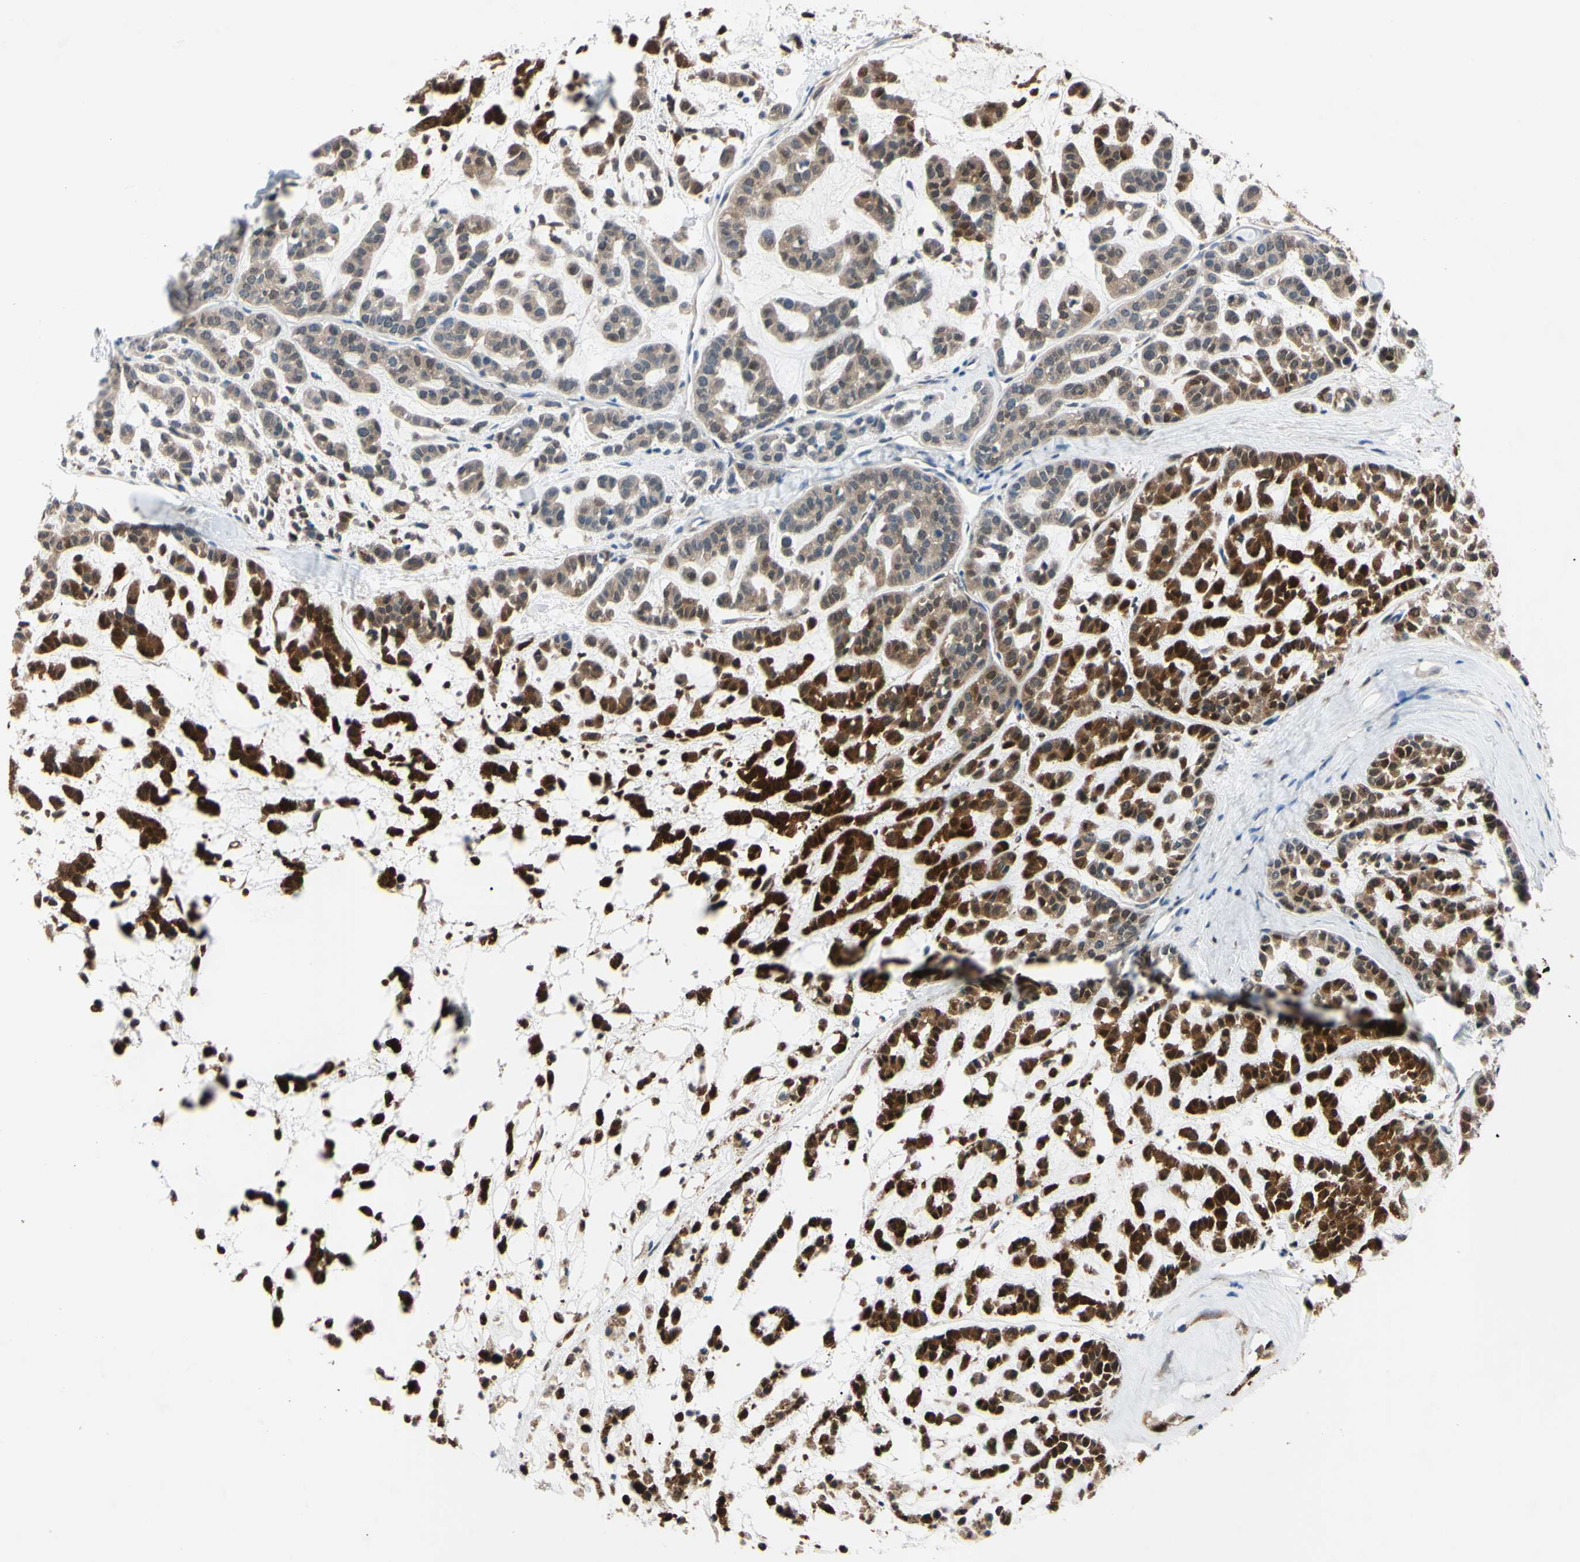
{"staining": {"intensity": "strong", "quantity": "25%-75%", "location": "cytoplasmic/membranous,nuclear"}, "tissue": "head and neck cancer", "cell_type": "Tumor cells", "image_type": "cancer", "snomed": [{"axis": "morphology", "description": "Adenocarcinoma, NOS"}, {"axis": "morphology", "description": "Adenoma, NOS"}, {"axis": "topography", "description": "Head-Neck"}], "caption": "Protein staining exhibits strong cytoplasmic/membranous and nuclear positivity in about 25%-75% of tumor cells in head and neck cancer (adenoma). The staining is performed using DAB brown chromogen to label protein expression. The nuclei are counter-stained blue using hematoxylin.", "gene": "NOL3", "patient": {"sex": "female", "age": 55}}